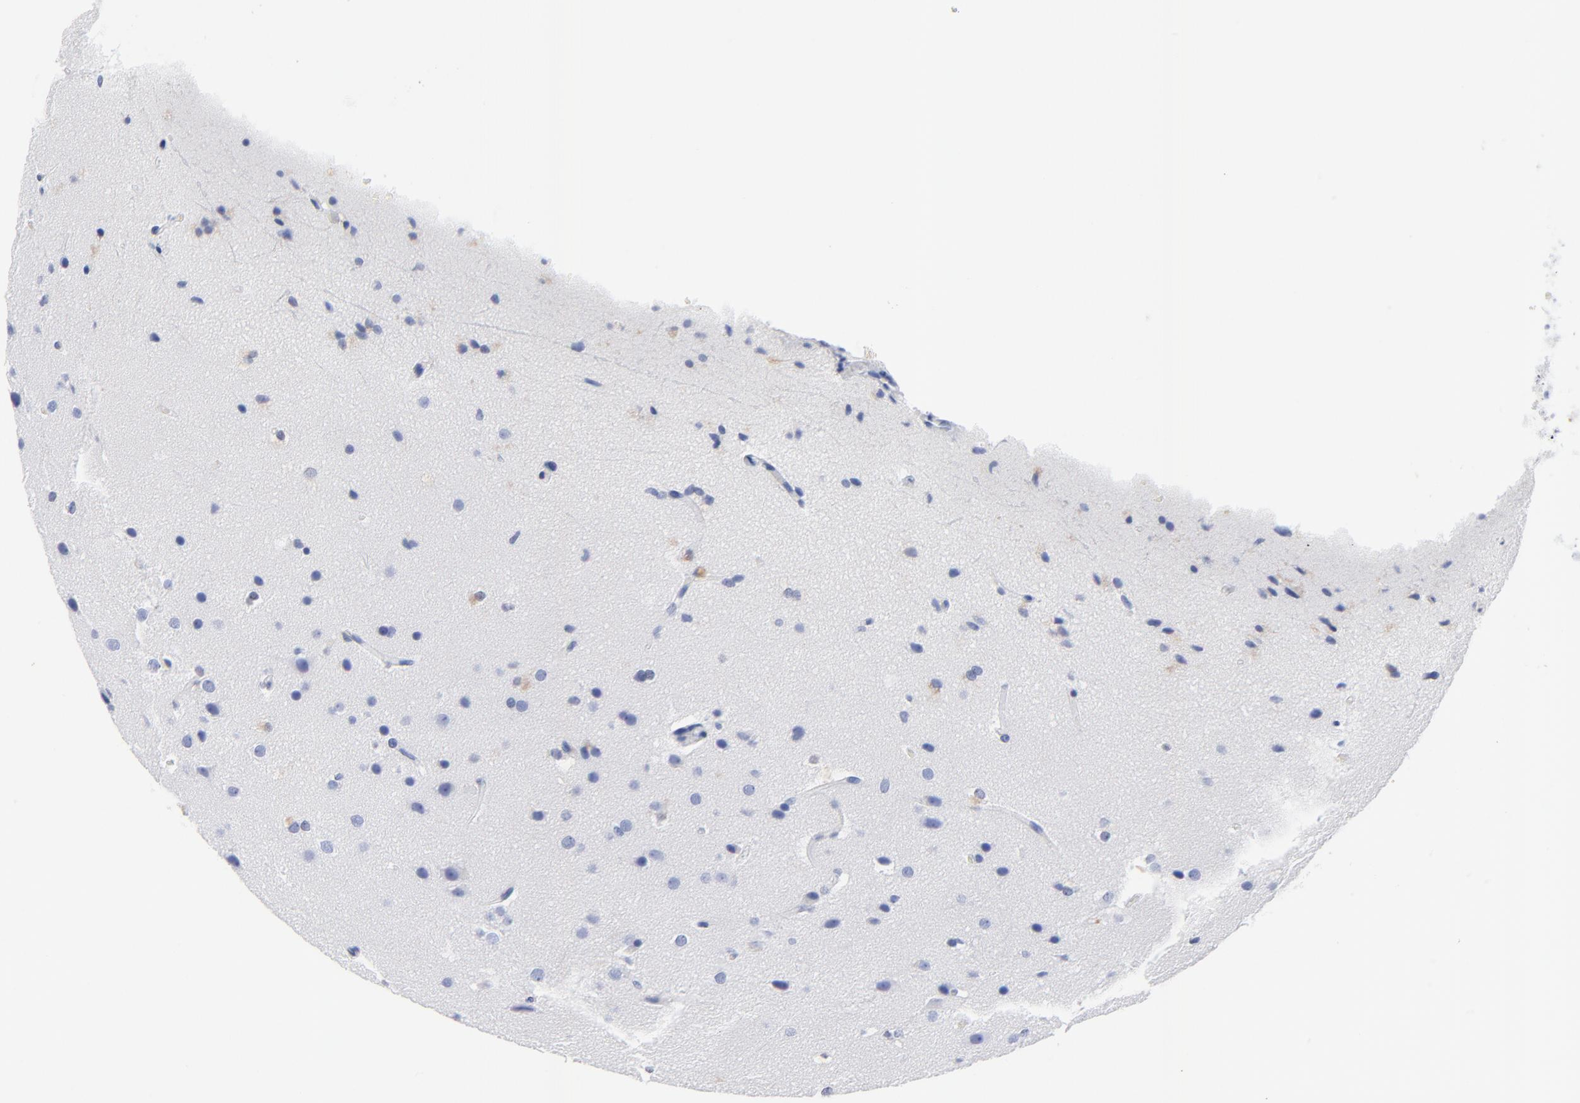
{"staining": {"intensity": "negative", "quantity": "none", "location": "none"}, "tissue": "glioma", "cell_type": "Tumor cells", "image_type": "cancer", "snomed": [{"axis": "morphology", "description": "Glioma, malignant, Low grade"}, {"axis": "topography", "description": "Cerebral cortex"}], "caption": "Immunohistochemical staining of human glioma demonstrates no significant staining in tumor cells.", "gene": "ACY1", "patient": {"sex": "female", "age": 47}}